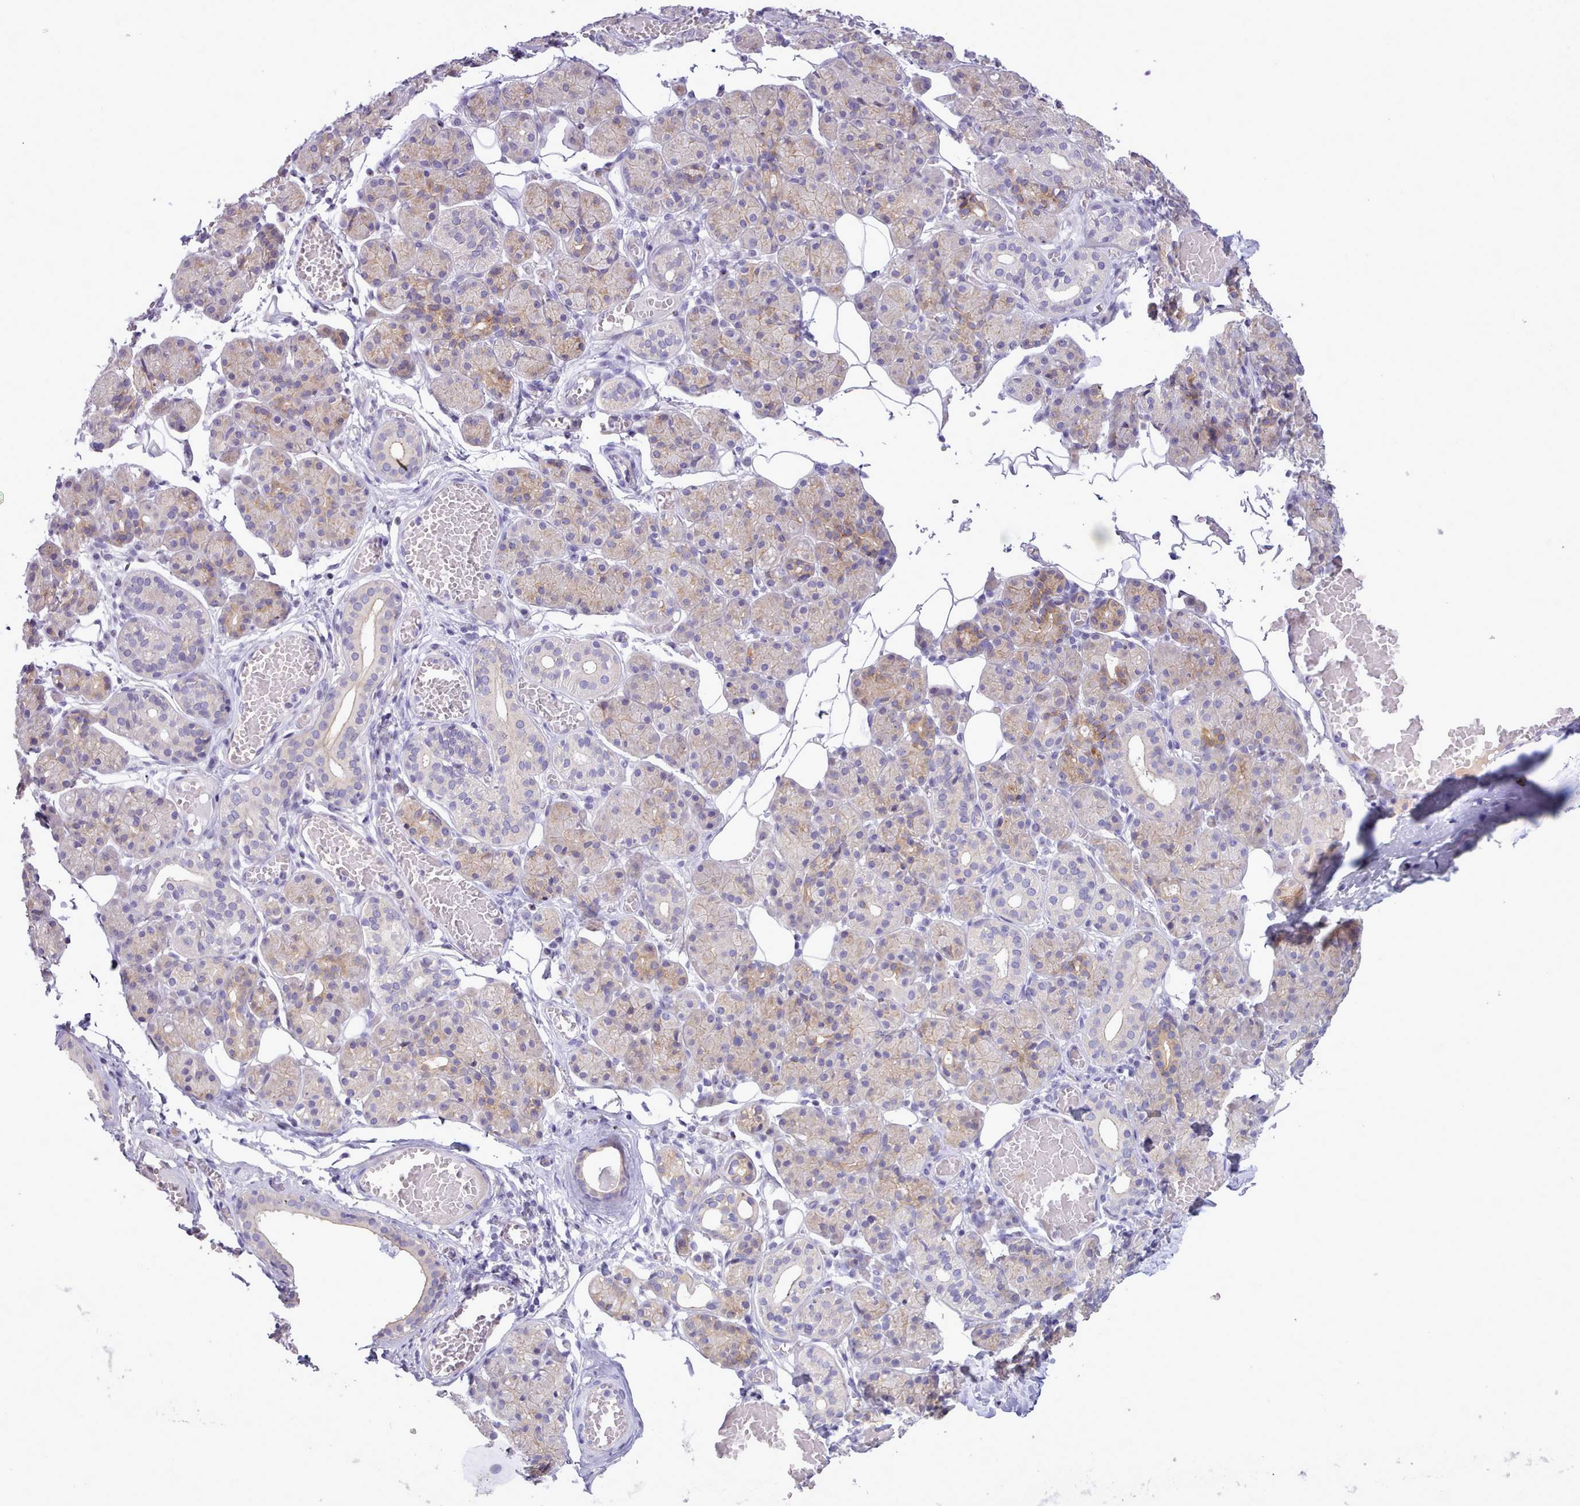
{"staining": {"intensity": "moderate", "quantity": "<25%", "location": "cytoplasmic/membranous"}, "tissue": "salivary gland", "cell_type": "Glandular cells", "image_type": "normal", "snomed": [{"axis": "morphology", "description": "Normal tissue, NOS"}, {"axis": "topography", "description": "Salivary gland"}], "caption": "Moderate cytoplasmic/membranous staining is seen in approximately <25% of glandular cells in unremarkable salivary gland.", "gene": "CYP2A13", "patient": {"sex": "male", "age": 63}}